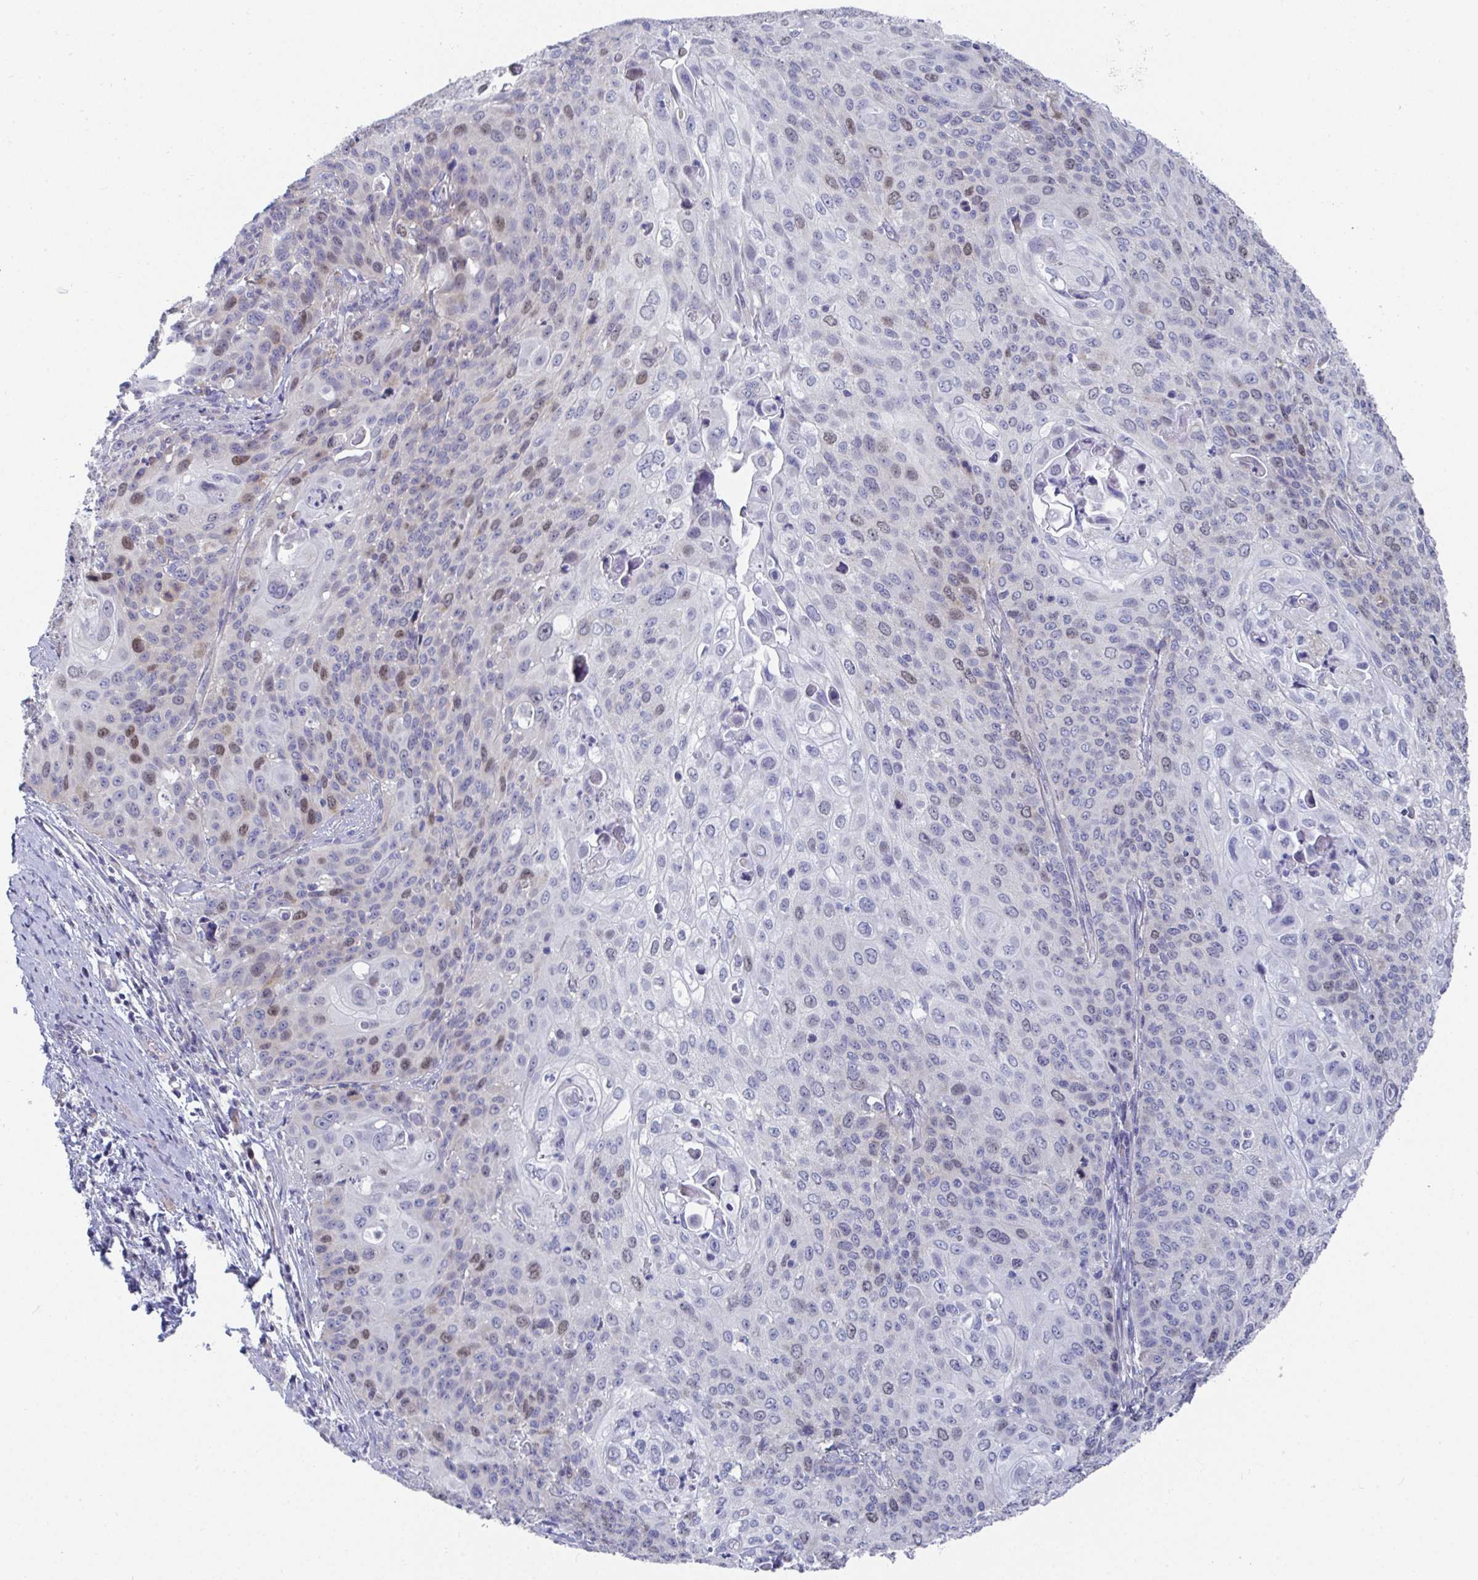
{"staining": {"intensity": "moderate", "quantity": "<25%", "location": "nuclear"}, "tissue": "cervical cancer", "cell_type": "Tumor cells", "image_type": "cancer", "snomed": [{"axis": "morphology", "description": "Squamous cell carcinoma, NOS"}, {"axis": "topography", "description": "Cervix"}], "caption": "Immunohistochemical staining of human squamous cell carcinoma (cervical) reveals low levels of moderate nuclear staining in about <25% of tumor cells. The staining is performed using DAB brown chromogen to label protein expression. The nuclei are counter-stained blue using hematoxylin.", "gene": "ATP5F1C", "patient": {"sex": "female", "age": 65}}